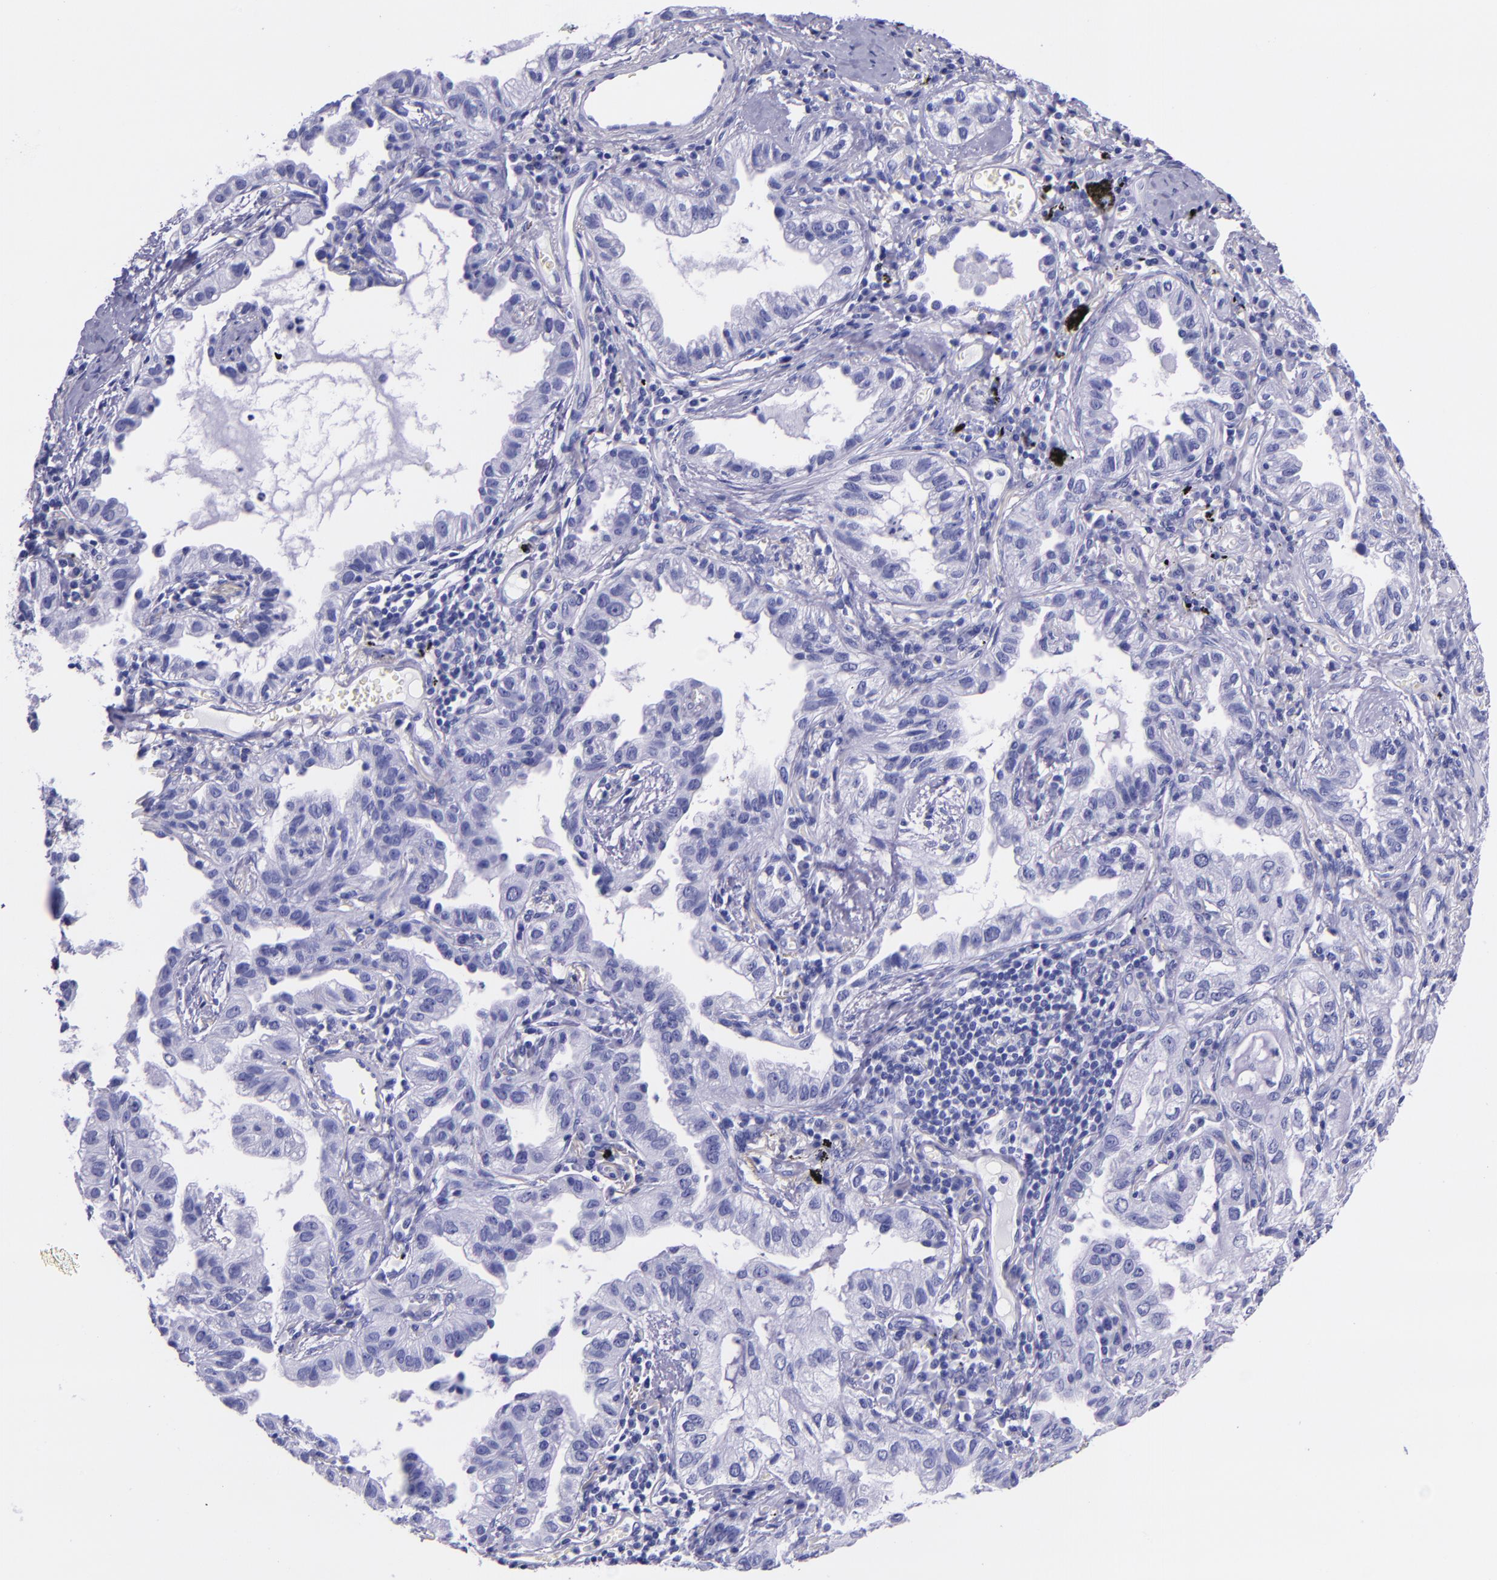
{"staining": {"intensity": "negative", "quantity": "none", "location": "none"}, "tissue": "lung cancer", "cell_type": "Tumor cells", "image_type": "cancer", "snomed": [{"axis": "morphology", "description": "Adenocarcinoma, NOS"}, {"axis": "topography", "description": "Lung"}], "caption": "Lung cancer was stained to show a protein in brown. There is no significant expression in tumor cells.", "gene": "MBP", "patient": {"sex": "female", "age": 50}}